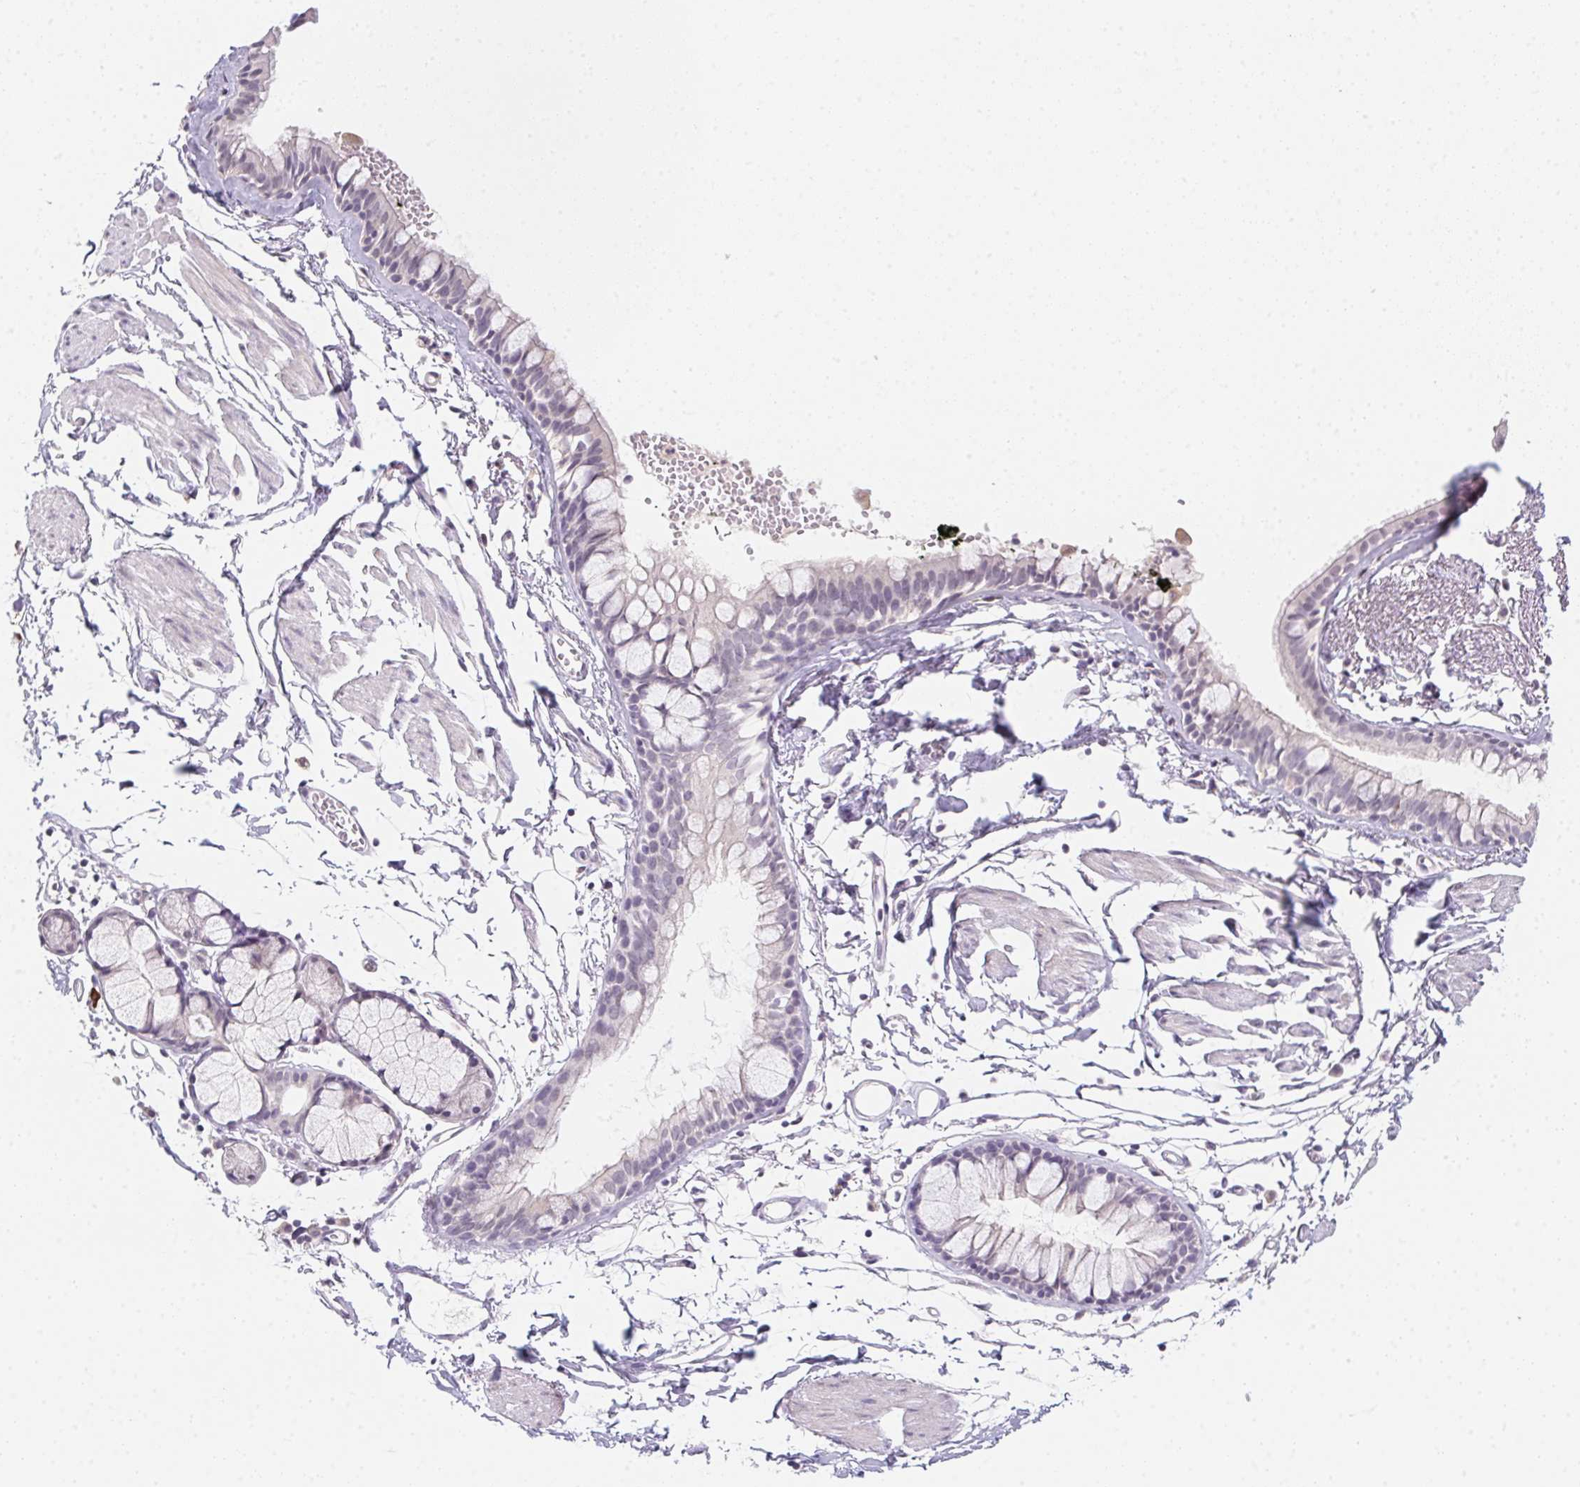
{"staining": {"intensity": "negative", "quantity": "none", "location": "none"}, "tissue": "bronchus", "cell_type": "Respiratory epithelial cells", "image_type": "normal", "snomed": [{"axis": "morphology", "description": "Normal tissue, NOS"}, {"axis": "topography", "description": "Cartilage tissue"}, {"axis": "topography", "description": "Bronchus"}], "caption": "Immunohistochemistry (IHC) image of normal bronchus stained for a protein (brown), which shows no positivity in respiratory epithelial cells. (Stains: DAB IHC with hematoxylin counter stain, Microscopy: brightfield microscopy at high magnification).", "gene": "SLC6A18", "patient": {"sex": "female", "age": 59}}